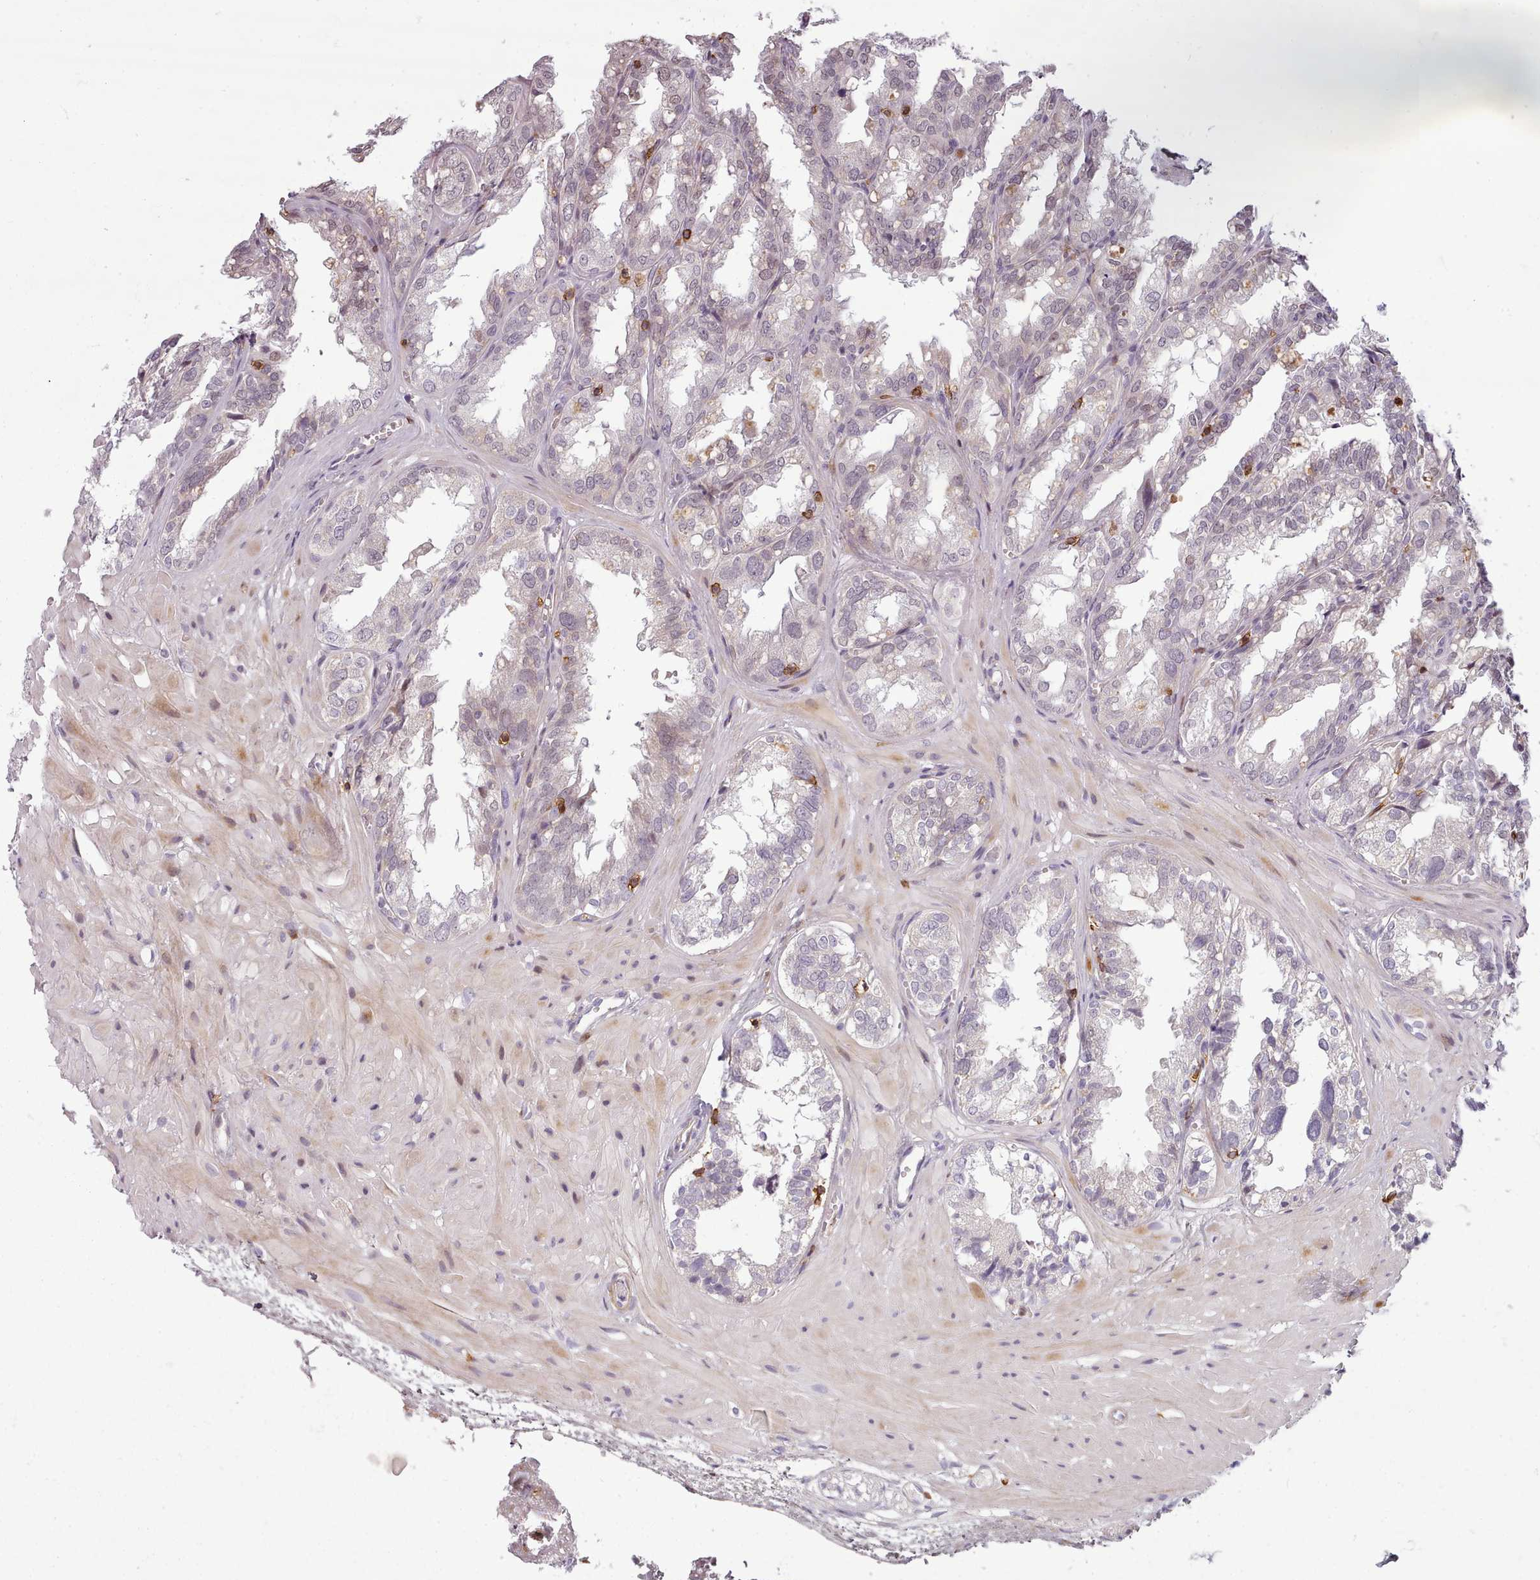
{"staining": {"intensity": "weak", "quantity": "<25%", "location": "nuclear"}, "tissue": "seminal vesicle", "cell_type": "Glandular cells", "image_type": "normal", "snomed": [{"axis": "morphology", "description": "Normal tissue, NOS"}, {"axis": "topography", "description": "Prostate"}, {"axis": "topography", "description": "Seminal veicle"}], "caption": "There is no significant positivity in glandular cells of seminal vesicle. The staining was performed using DAB (3,3'-diaminobenzidine) to visualize the protein expression in brown, while the nuclei were stained in blue with hematoxylin (Magnification: 20x).", "gene": "ZNF583", "patient": {"sex": "male", "age": 51}}